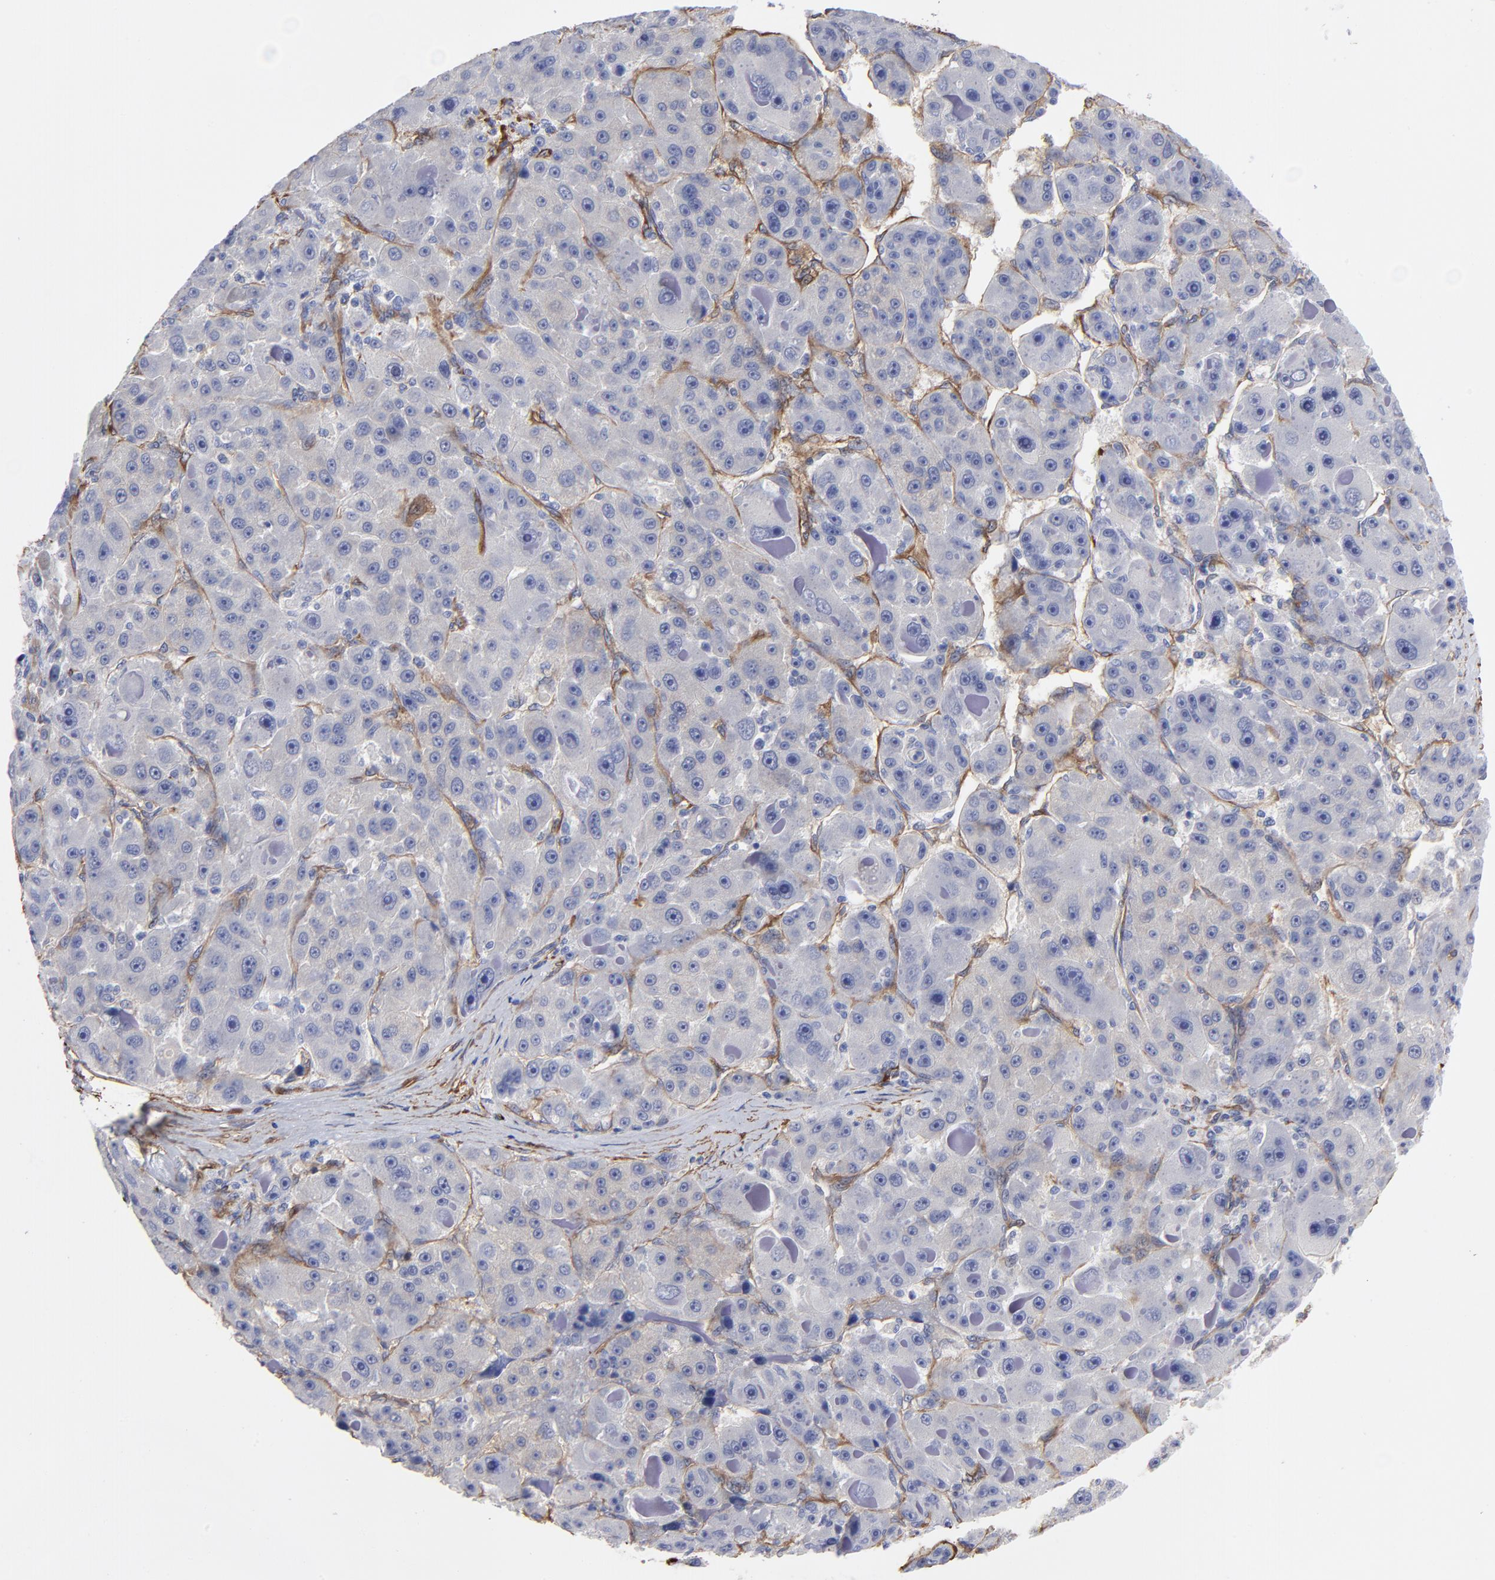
{"staining": {"intensity": "negative", "quantity": "none", "location": "none"}, "tissue": "liver cancer", "cell_type": "Tumor cells", "image_type": "cancer", "snomed": [{"axis": "morphology", "description": "Carcinoma, Hepatocellular, NOS"}, {"axis": "topography", "description": "Liver"}], "caption": "This is a micrograph of immunohistochemistry (IHC) staining of liver hepatocellular carcinoma, which shows no staining in tumor cells. Nuclei are stained in blue.", "gene": "CILP", "patient": {"sex": "male", "age": 76}}